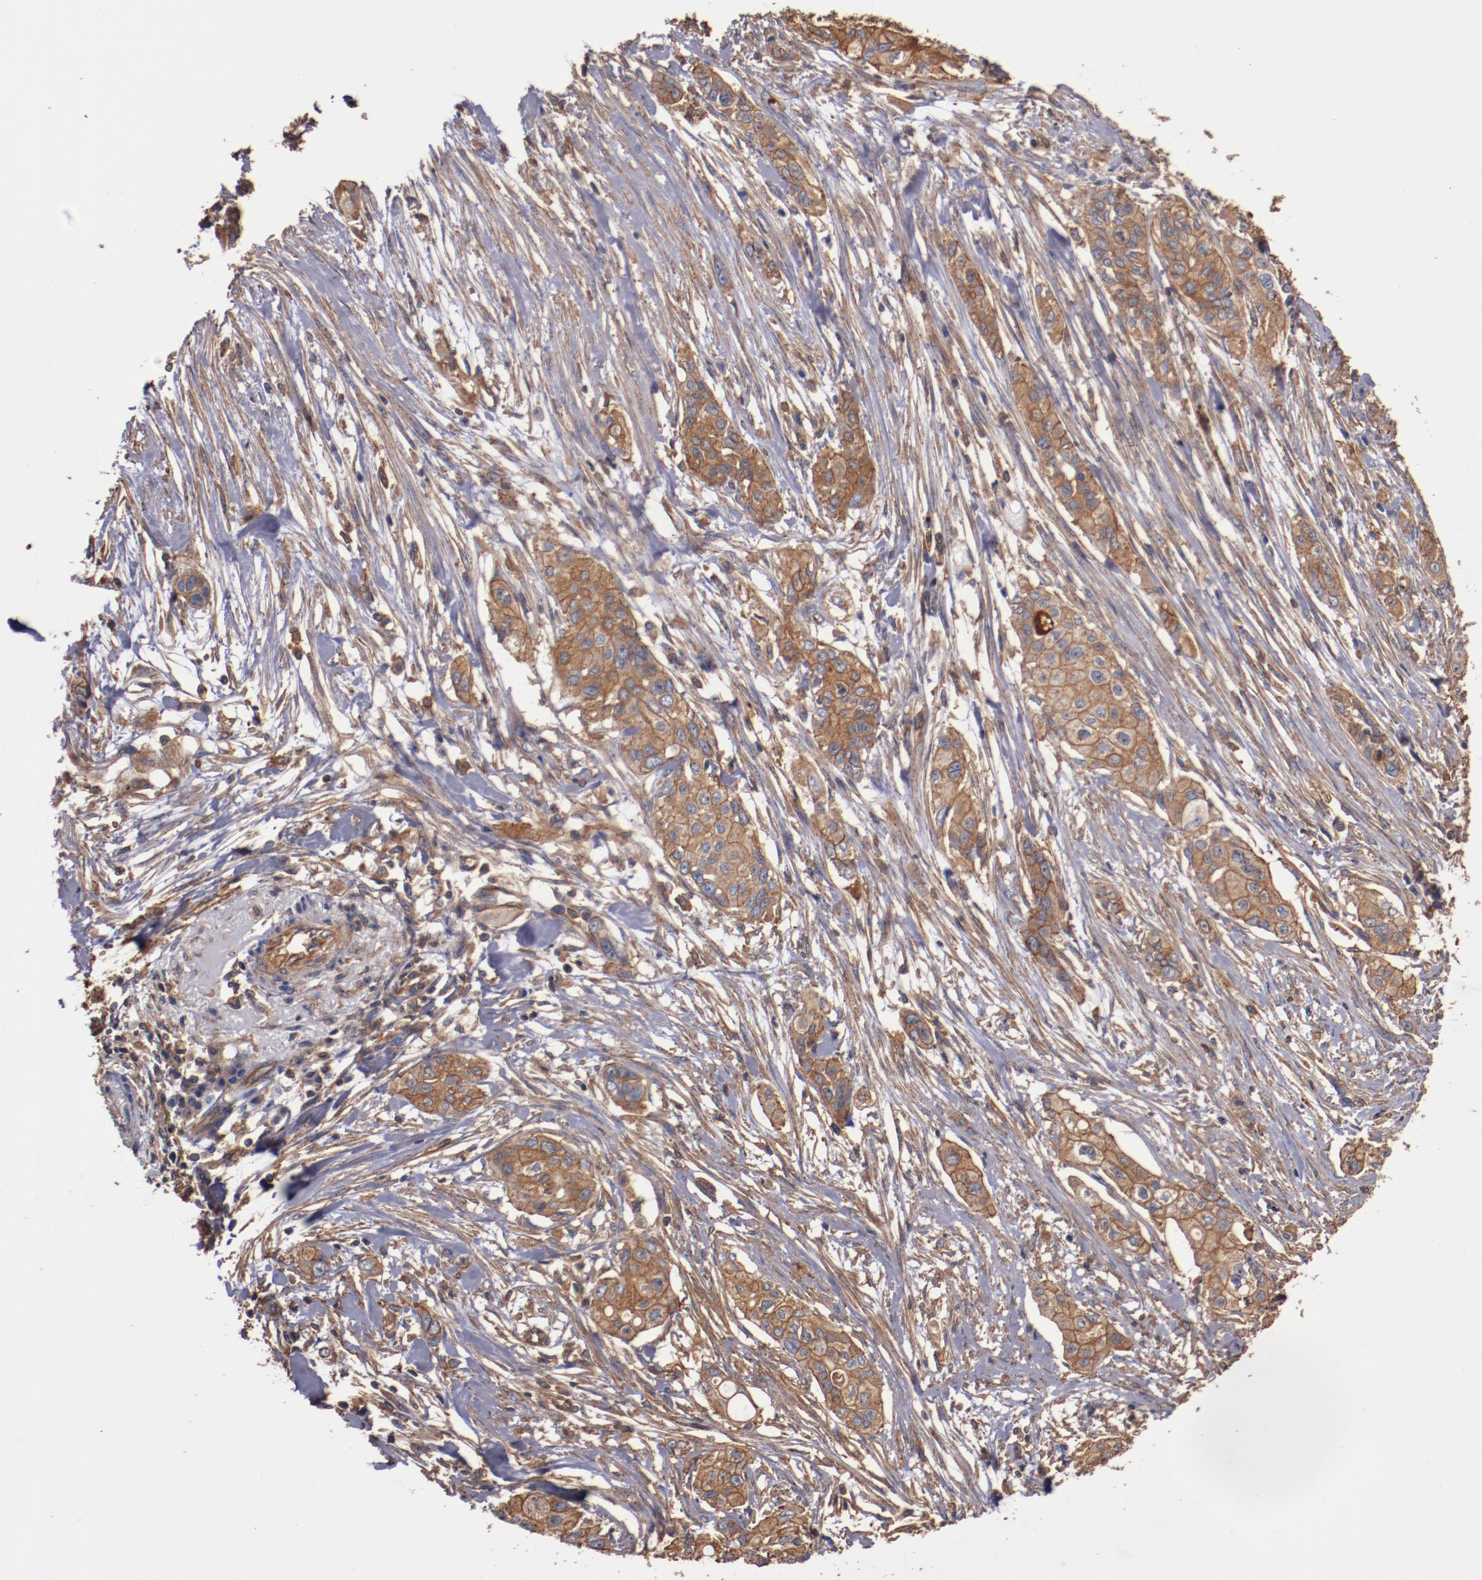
{"staining": {"intensity": "strong", "quantity": ">75%", "location": "cytoplasmic/membranous"}, "tissue": "pancreatic cancer", "cell_type": "Tumor cells", "image_type": "cancer", "snomed": [{"axis": "morphology", "description": "Adenocarcinoma, NOS"}, {"axis": "topography", "description": "Pancreas"}], "caption": "Pancreatic cancer stained with DAB immunohistochemistry (IHC) reveals high levels of strong cytoplasmic/membranous expression in approximately >75% of tumor cells.", "gene": "TMOD3", "patient": {"sex": "female", "age": 60}}